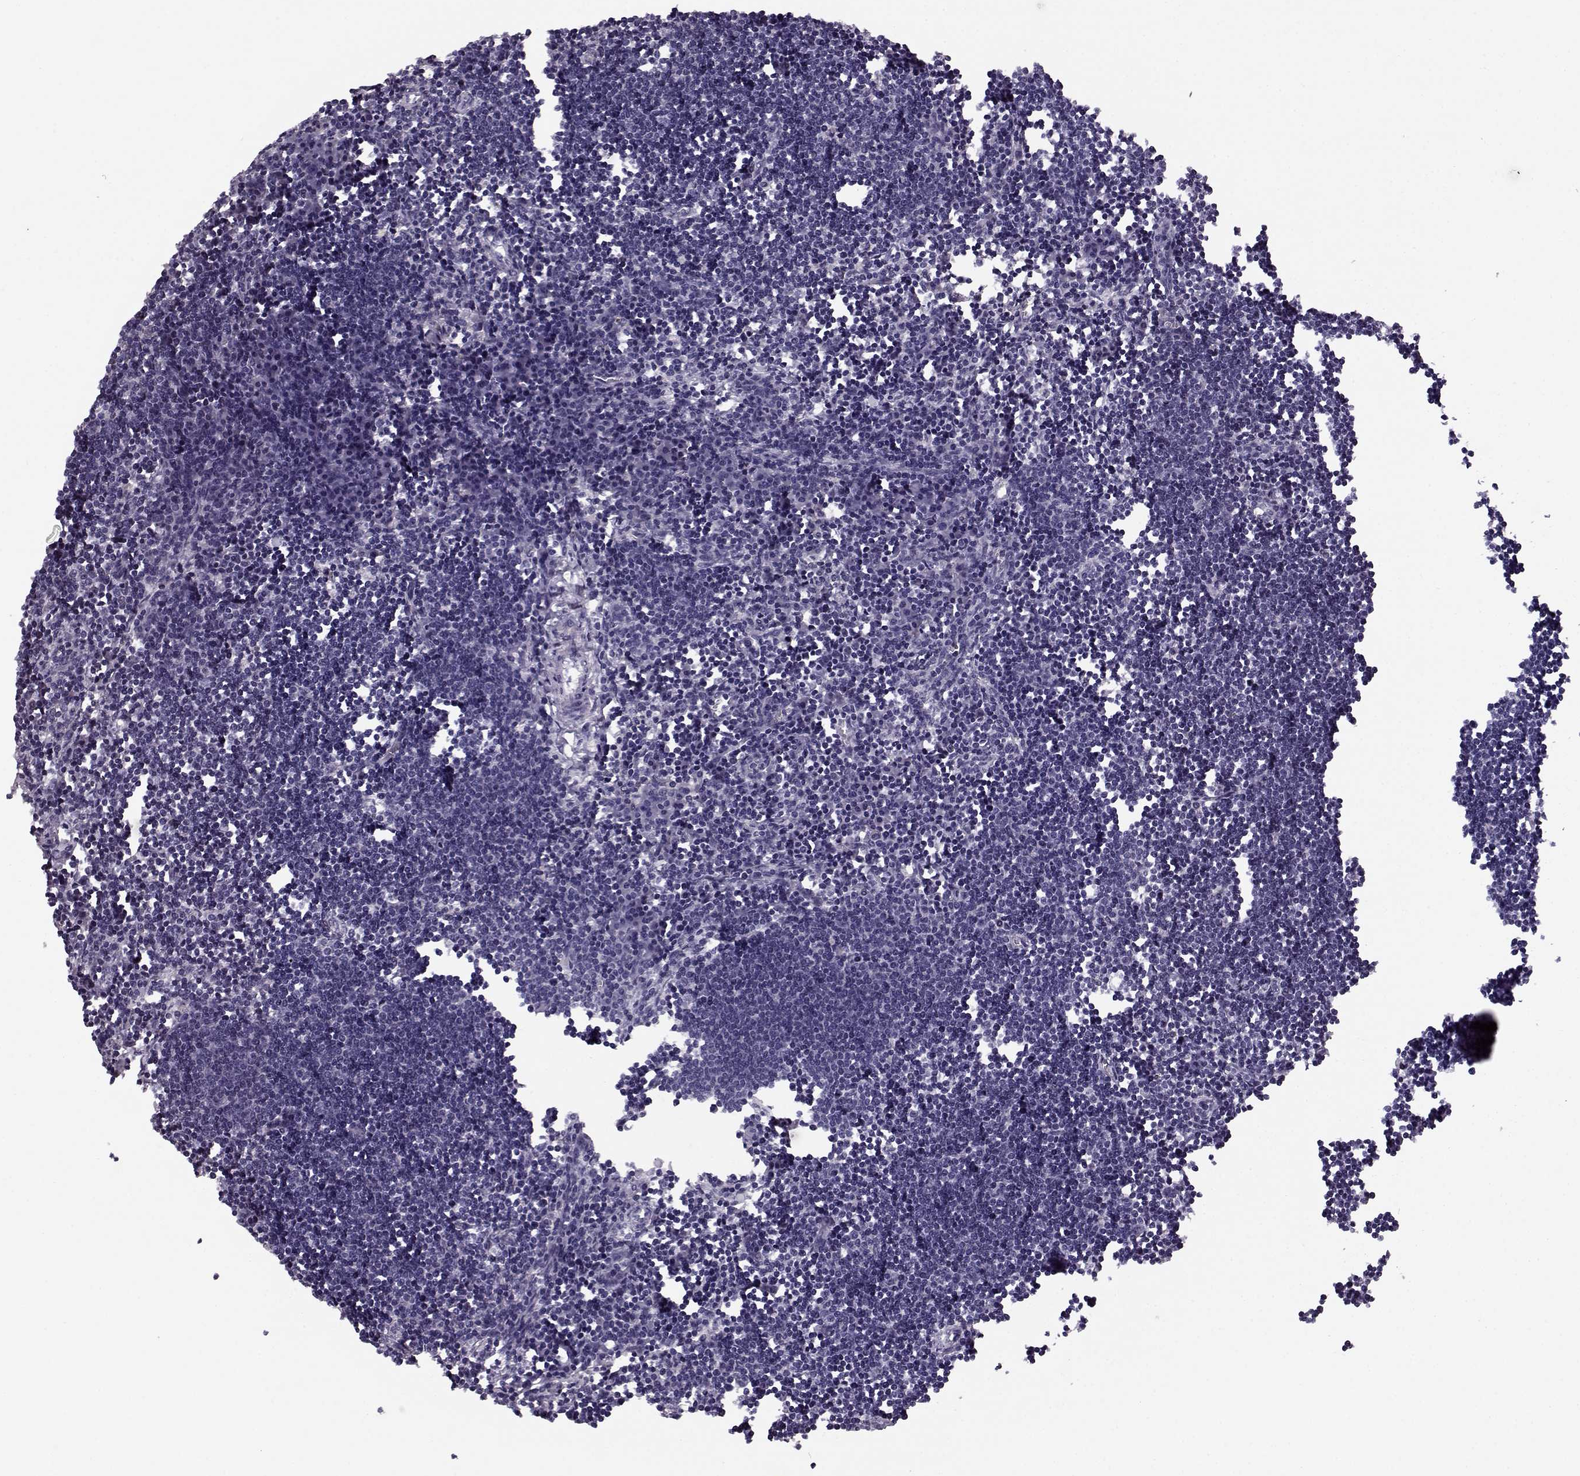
{"staining": {"intensity": "negative", "quantity": "none", "location": "none"}, "tissue": "lymph node", "cell_type": "Germinal center cells", "image_type": "normal", "snomed": [{"axis": "morphology", "description": "Normal tissue, NOS"}, {"axis": "topography", "description": "Lymph node"}], "caption": "This is an immunohistochemistry photomicrograph of unremarkable human lymph node. There is no staining in germinal center cells.", "gene": "RP1L1", "patient": {"sex": "male", "age": 55}}